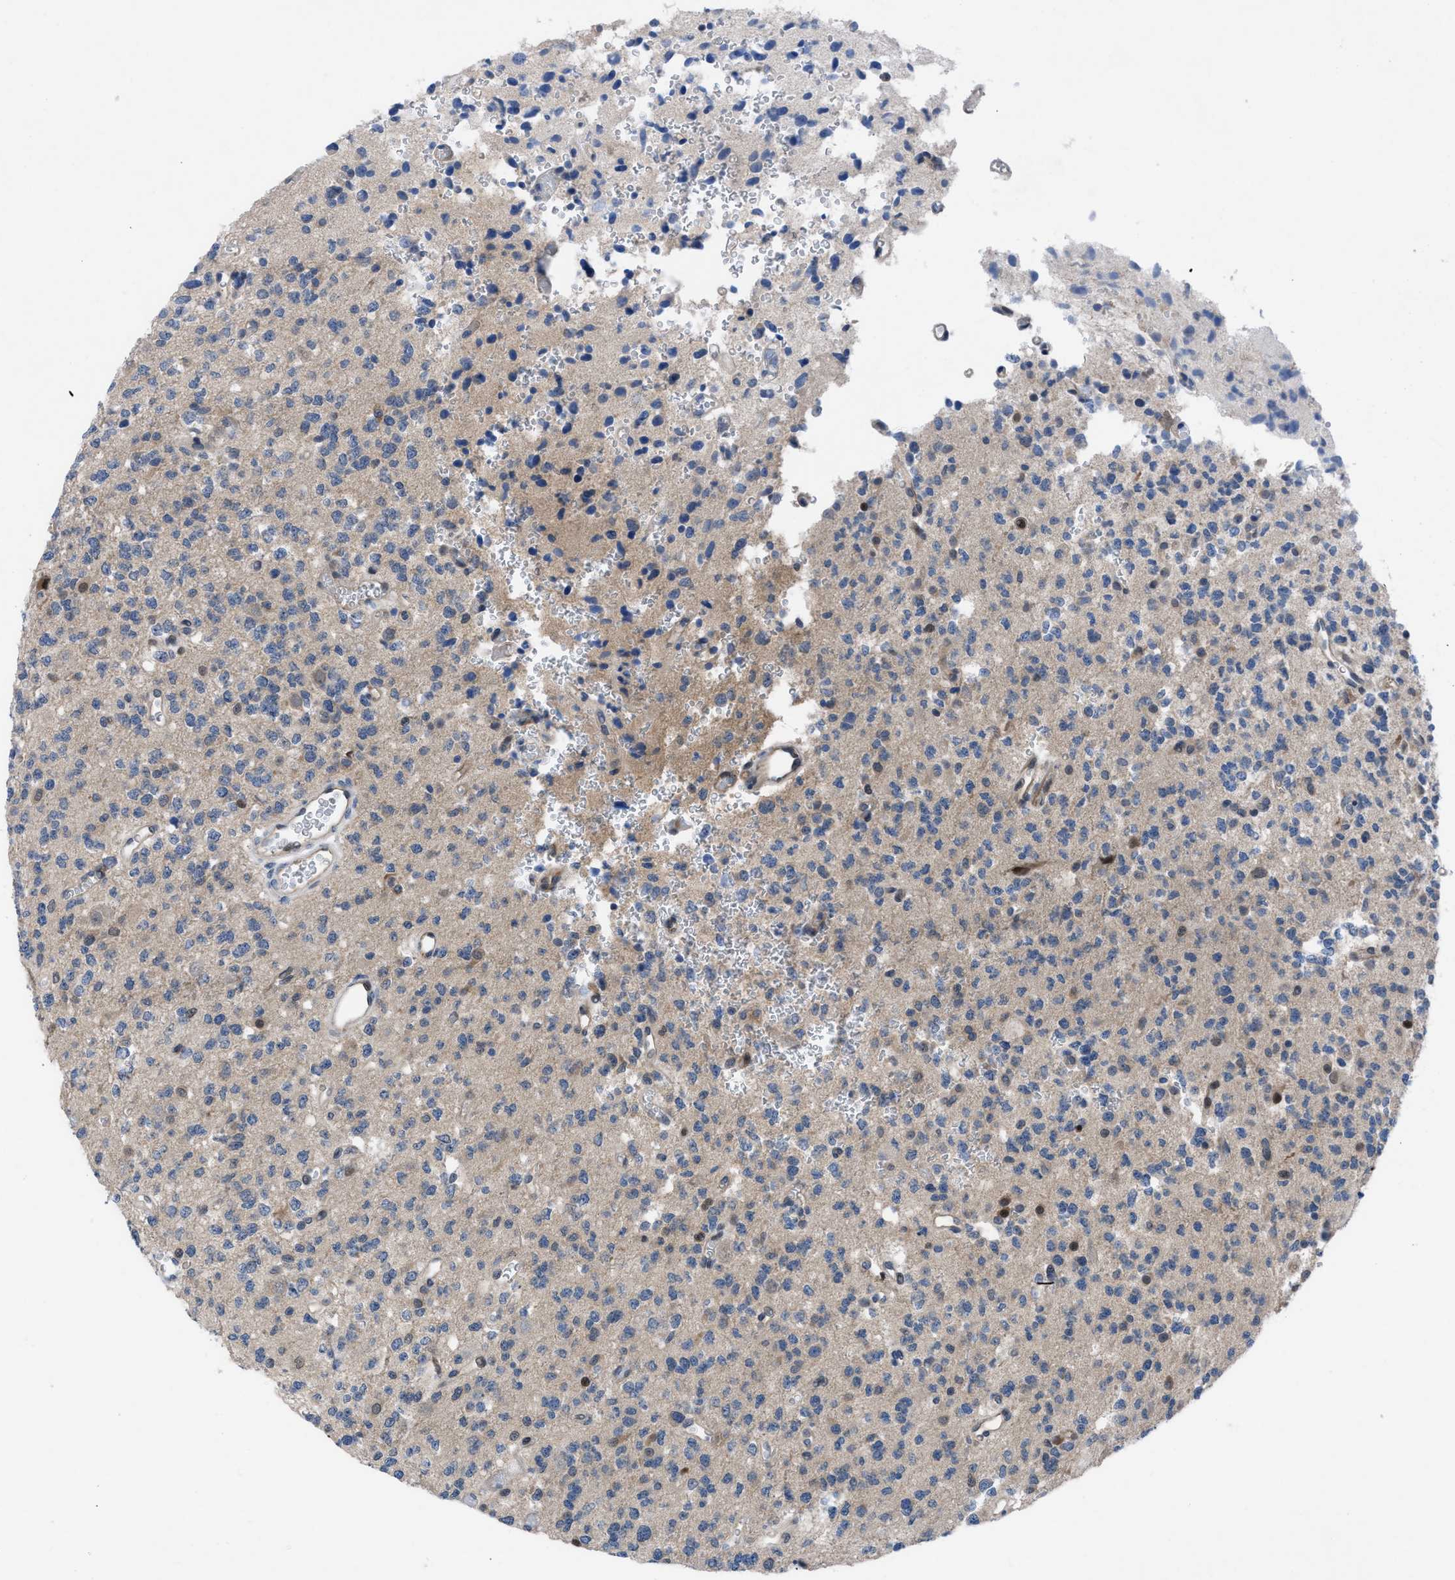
{"staining": {"intensity": "weak", "quantity": "<25%", "location": "cytoplasmic/membranous"}, "tissue": "glioma", "cell_type": "Tumor cells", "image_type": "cancer", "snomed": [{"axis": "morphology", "description": "Glioma, malignant, Low grade"}, {"axis": "topography", "description": "Brain"}], "caption": "Photomicrograph shows no significant protein staining in tumor cells of glioma.", "gene": "IL17RE", "patient": {"sex": "male", "age": 38}}